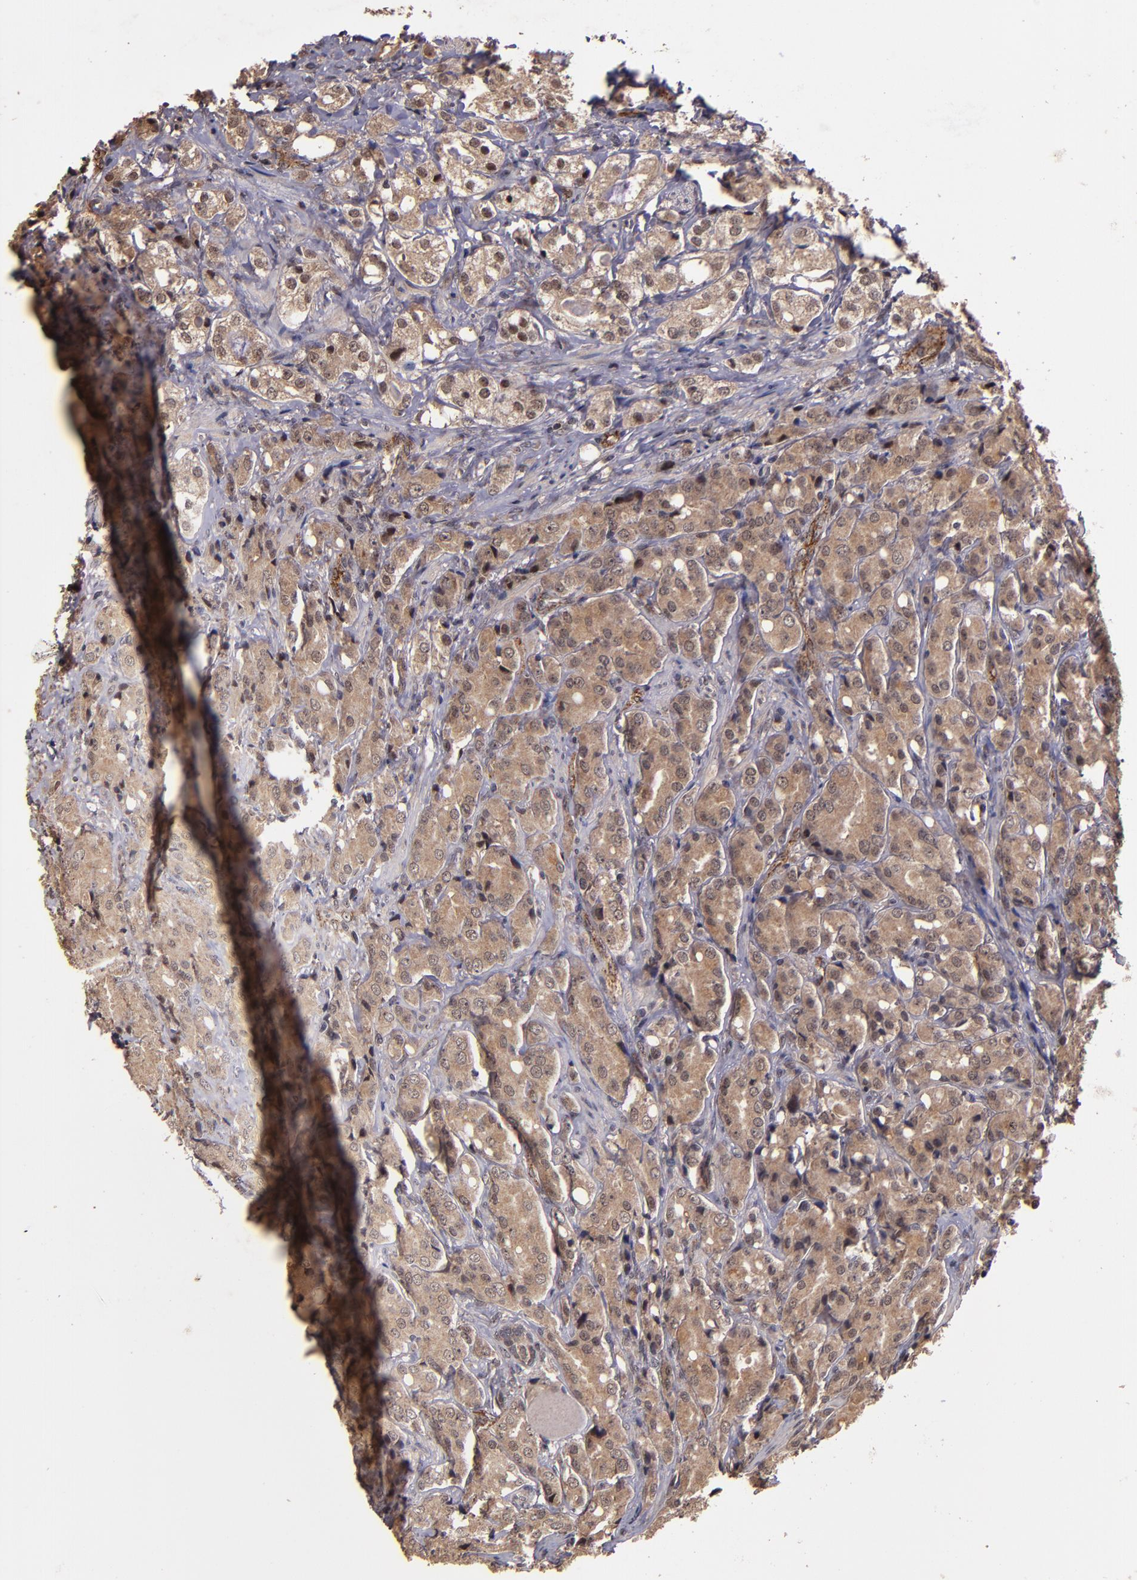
{"staining": {"intensity": "moderate", "quantity": ">75%", "location": "cytoplasmic/membranous"}, "tissue": "prostate cancer", "cell_type": "Tumor cells", "image_type": "cancer", "snomed": [{"axis": "morphology", "description": "Adenocarcinoma, High grade"}, {"axis": "topography", "description": "Prostate"}], "caption": "Immunohistochemistry staining of high-grade adenocarcinoma (prostate), which reveals medium levels of moderate cytoplasmic/membranous staining in approximately >75% of tumor cells indicating moderate cytoplasmic/membranous protein positivity. The staining was performed using DAB (brown) for protein detection and nuclei were counterstained in hematoxylin (blue).", "gene": "RIOK3", "patient": {"sex": "male", "age": 68}}